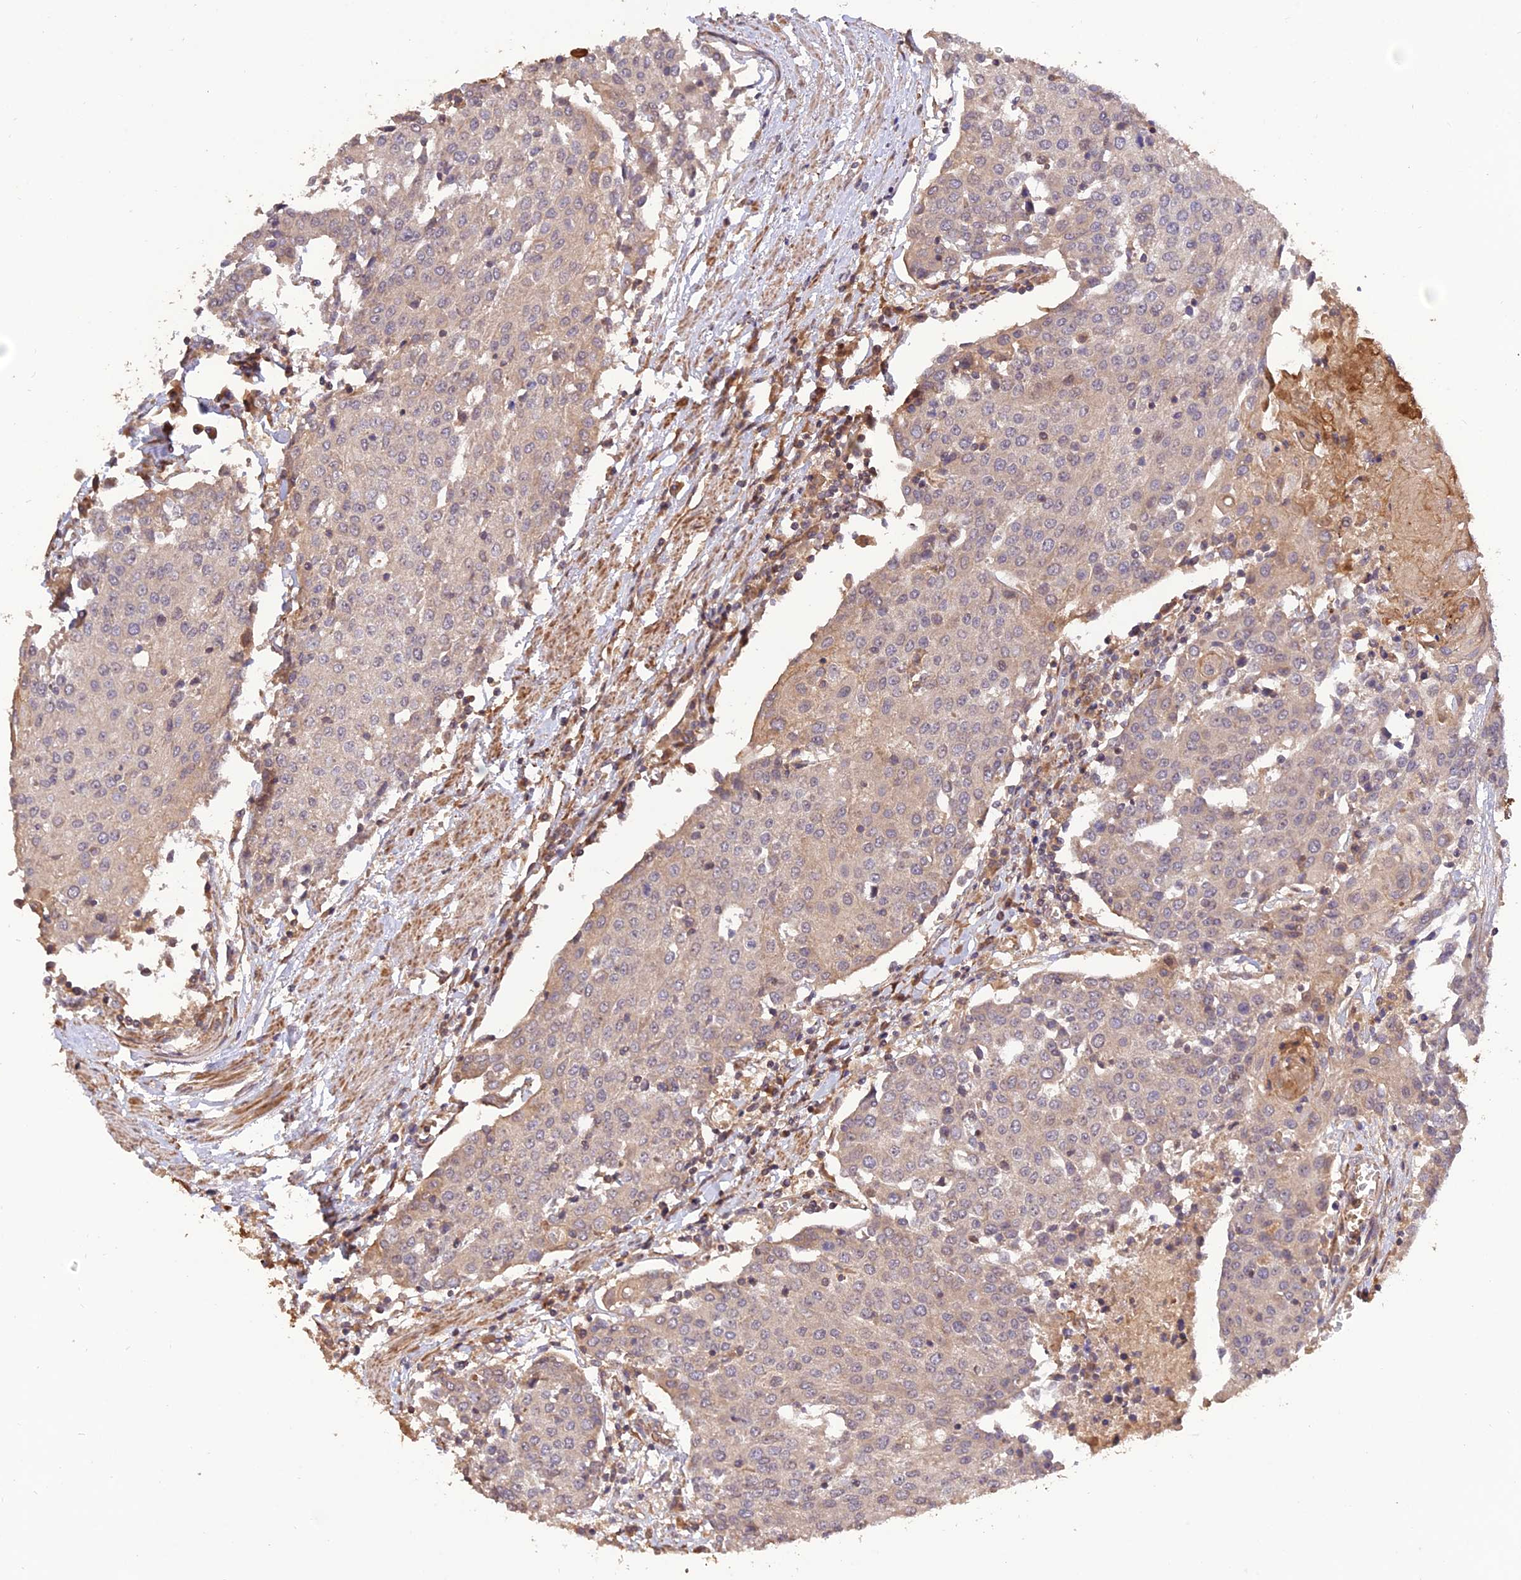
{"staining": {"intensity": "weak", "quantity": "25%-75%", "location": "cytoplasmic/membranous"}, "tissue": "urothelial cancer", "cell_type": "Tumor cells", "image_type": "cancer", "snomed": [{"axis": "morphology", "description": "Urothelial carcinoma, High grade"}, {"axis": "topography", "description": "Urinary bladder"}], "caption": "Immunohistochemical staining of human high-grade urothelial carcinoma displays low levels of weak cytoplasmic/membranous positivity in approximately 25%-75% of tumor cells. (DAB (3,3'-diaminobenzidine) IHC, brown staining for protein, blue staining for nuclei).", "gene": "CREBL2", "patient": {"sex": "female", "age": 85}}